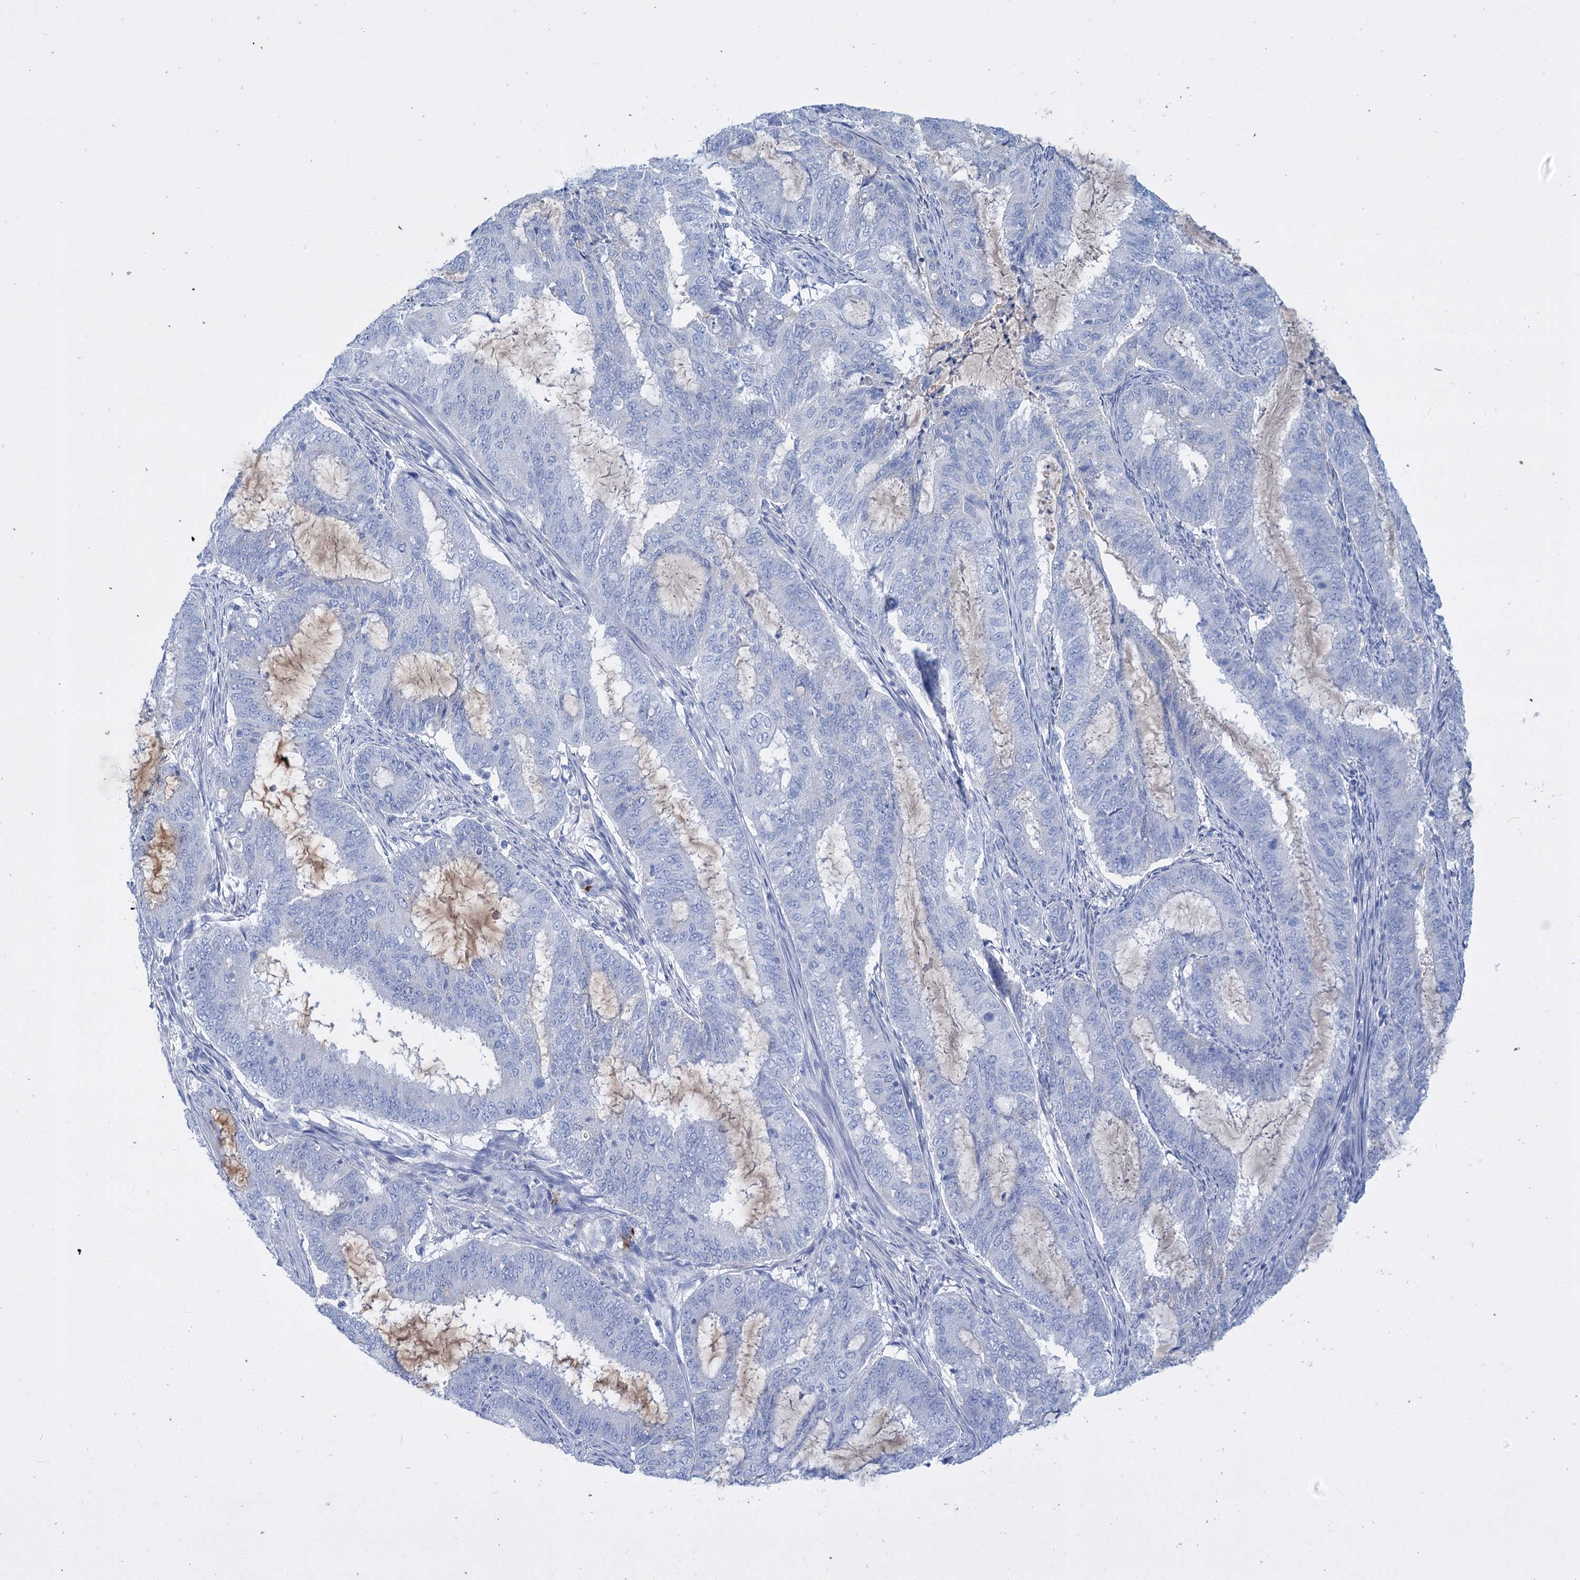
{"staining": {"intensity": "negative", "quantity": "none", "location": "none"}, "tissue": "endometrial cancer", "cell_type": "Tumor cells", "image_type": "cancer", "snomed": [{"axis": "morphology", "description": "Adenocarcinoma, NOS"}, {"axis": "topography", "description": "Endometrium"}], "caption": "DAB immunohistochemical staining of human adenocarcinoma (endometrial) shows no significant positivity in tumor cells.", "gene": "FBXW12", "patient": {"sex": "female", "age": 51}}